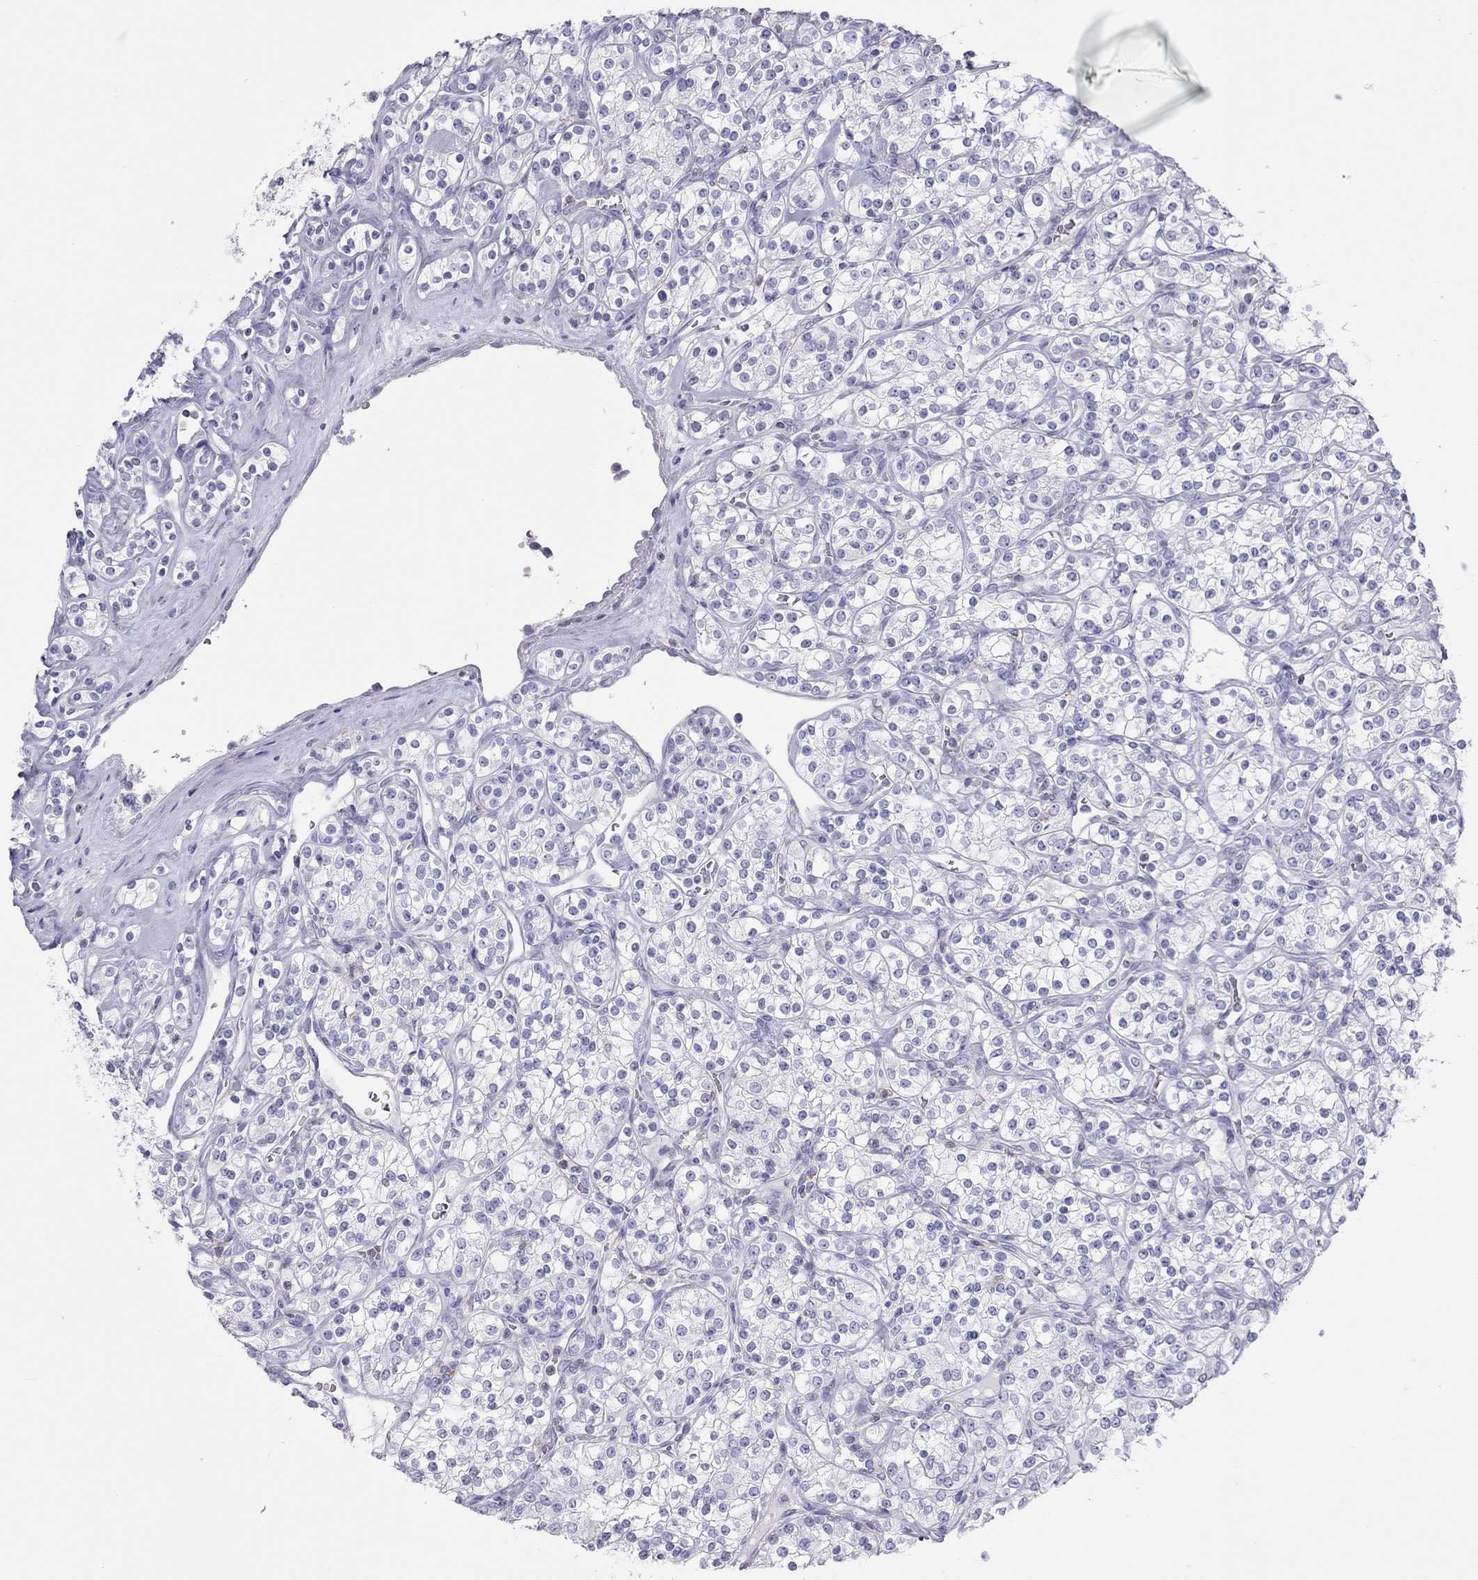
{"staining": {"intensity": "negative", "quantity": "none", "location": "none"}, "tissue": "renal cancer", "cell_type": "Tumor cells", "image_type": "cancer", "snomed": [{"axis": "morphology", "description": "Adenocarcinoma, NOS"}, {"axis": "topography", "description": "Kidney"}], "caption": "There is no significant staining in tumor cells of renal adenocarcinoma. Nuclei are stained in blue.", "gene": "STAG3", "patient": {"sex": "male", "age": 77}}